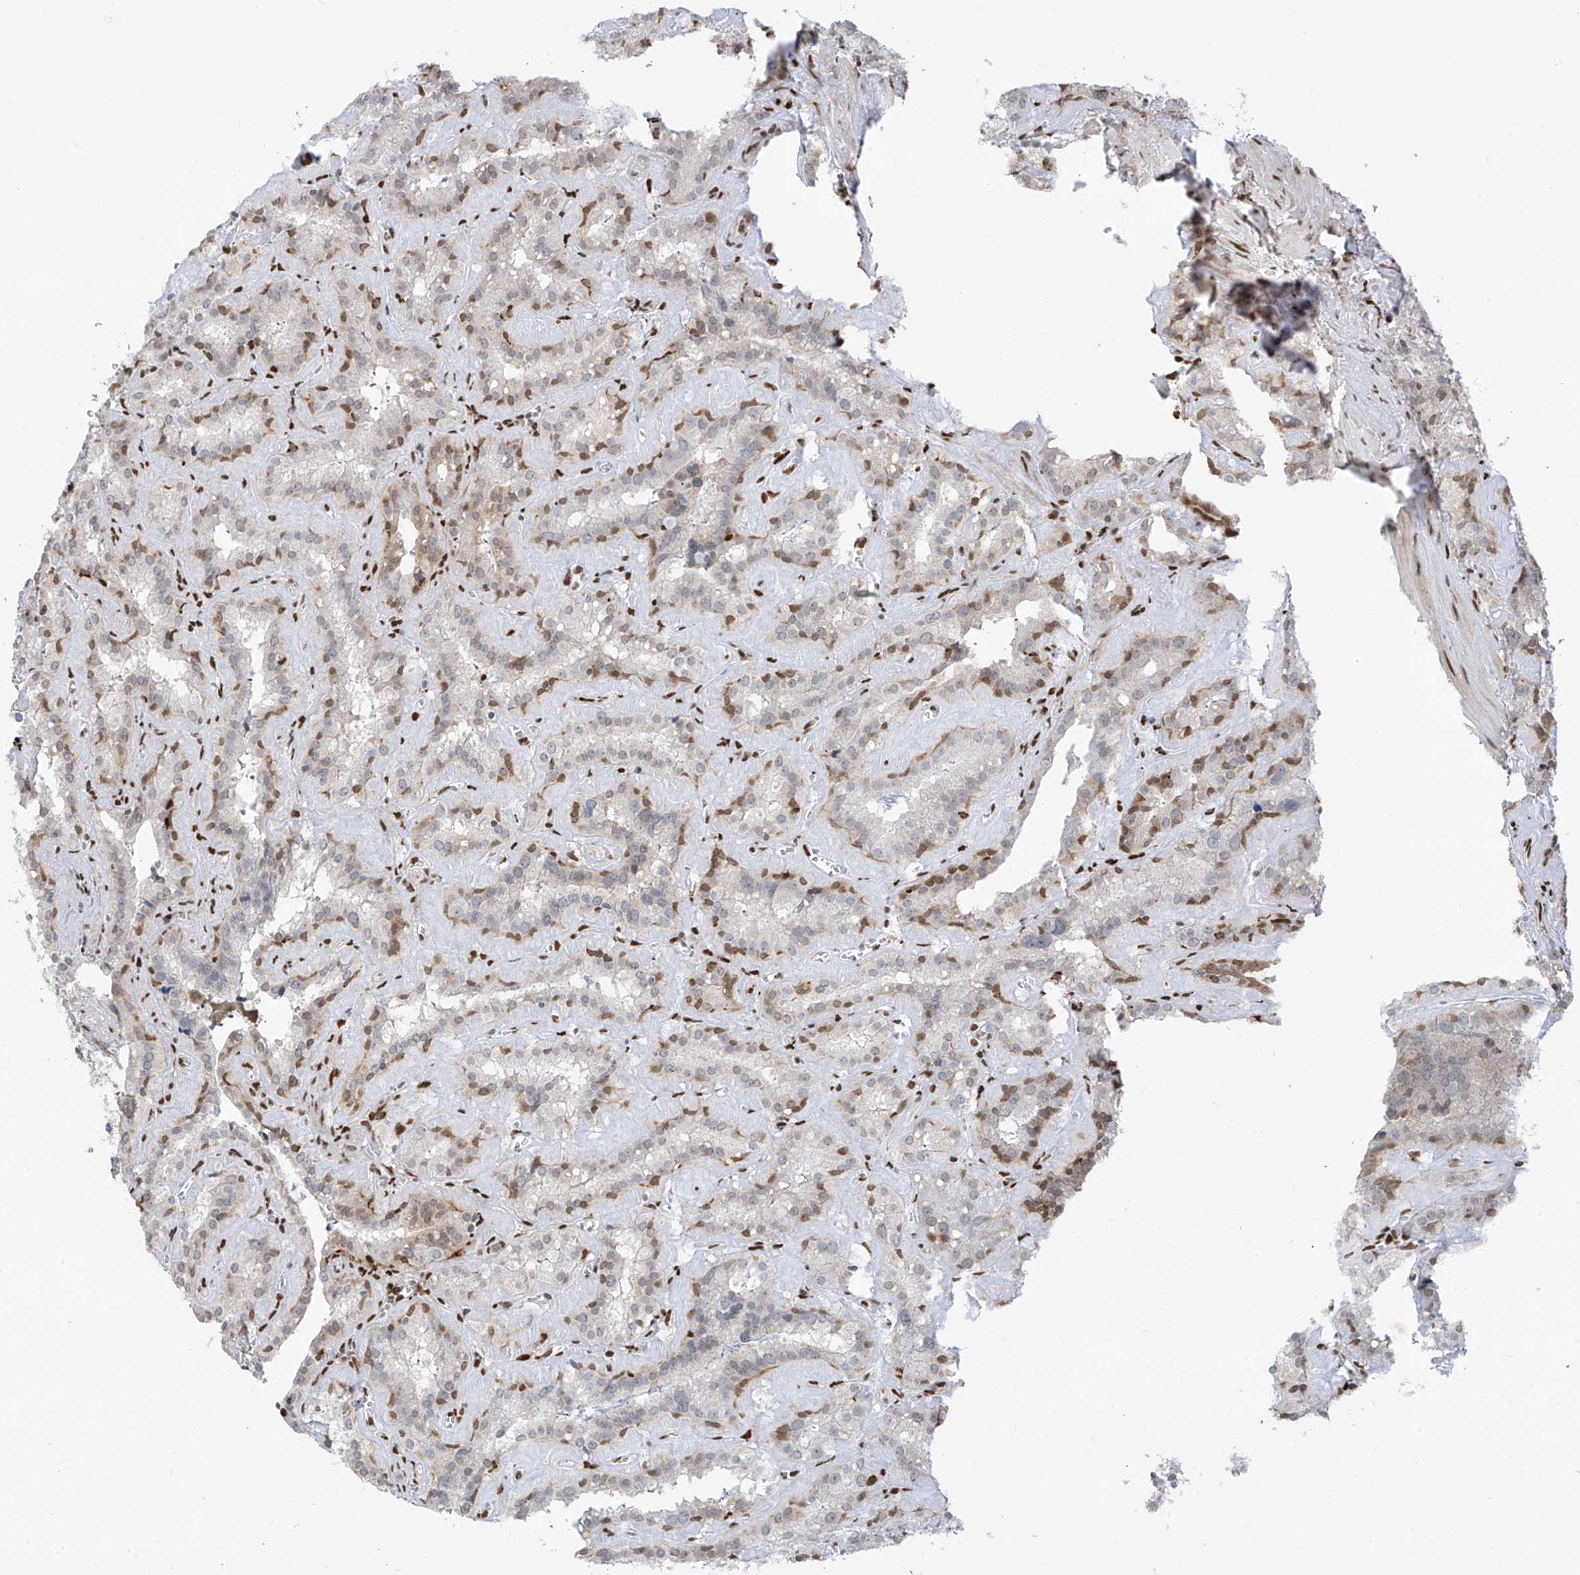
{"staining": {"intensity": "weak", "quantity": "25%-75%", "location": "cytoplasmic/membranous,nuclear"}, "tissue": "seminal vesicle", "cell_type": "Glandular cells", "image_type": "normal", "snomed": [{"axis": "morphology", "description": "Normal tissue, NOS"}, {"axis": "topography", "description": "Prostate"}, {"axis": "topography", "description": "Seminal veicle"}], "caption": "An IHC photomicrograph of normal tissue is shown. Protein staining in brown highlights weak cytoplasmic/membranous,nuclear positivity in seminal vesicle within glandular cells. (brown staining indicates protein expression, while blue staining denotes nuclei).", "gene": "PM20D2", "patient": {"sex": "male", "age": 59}}